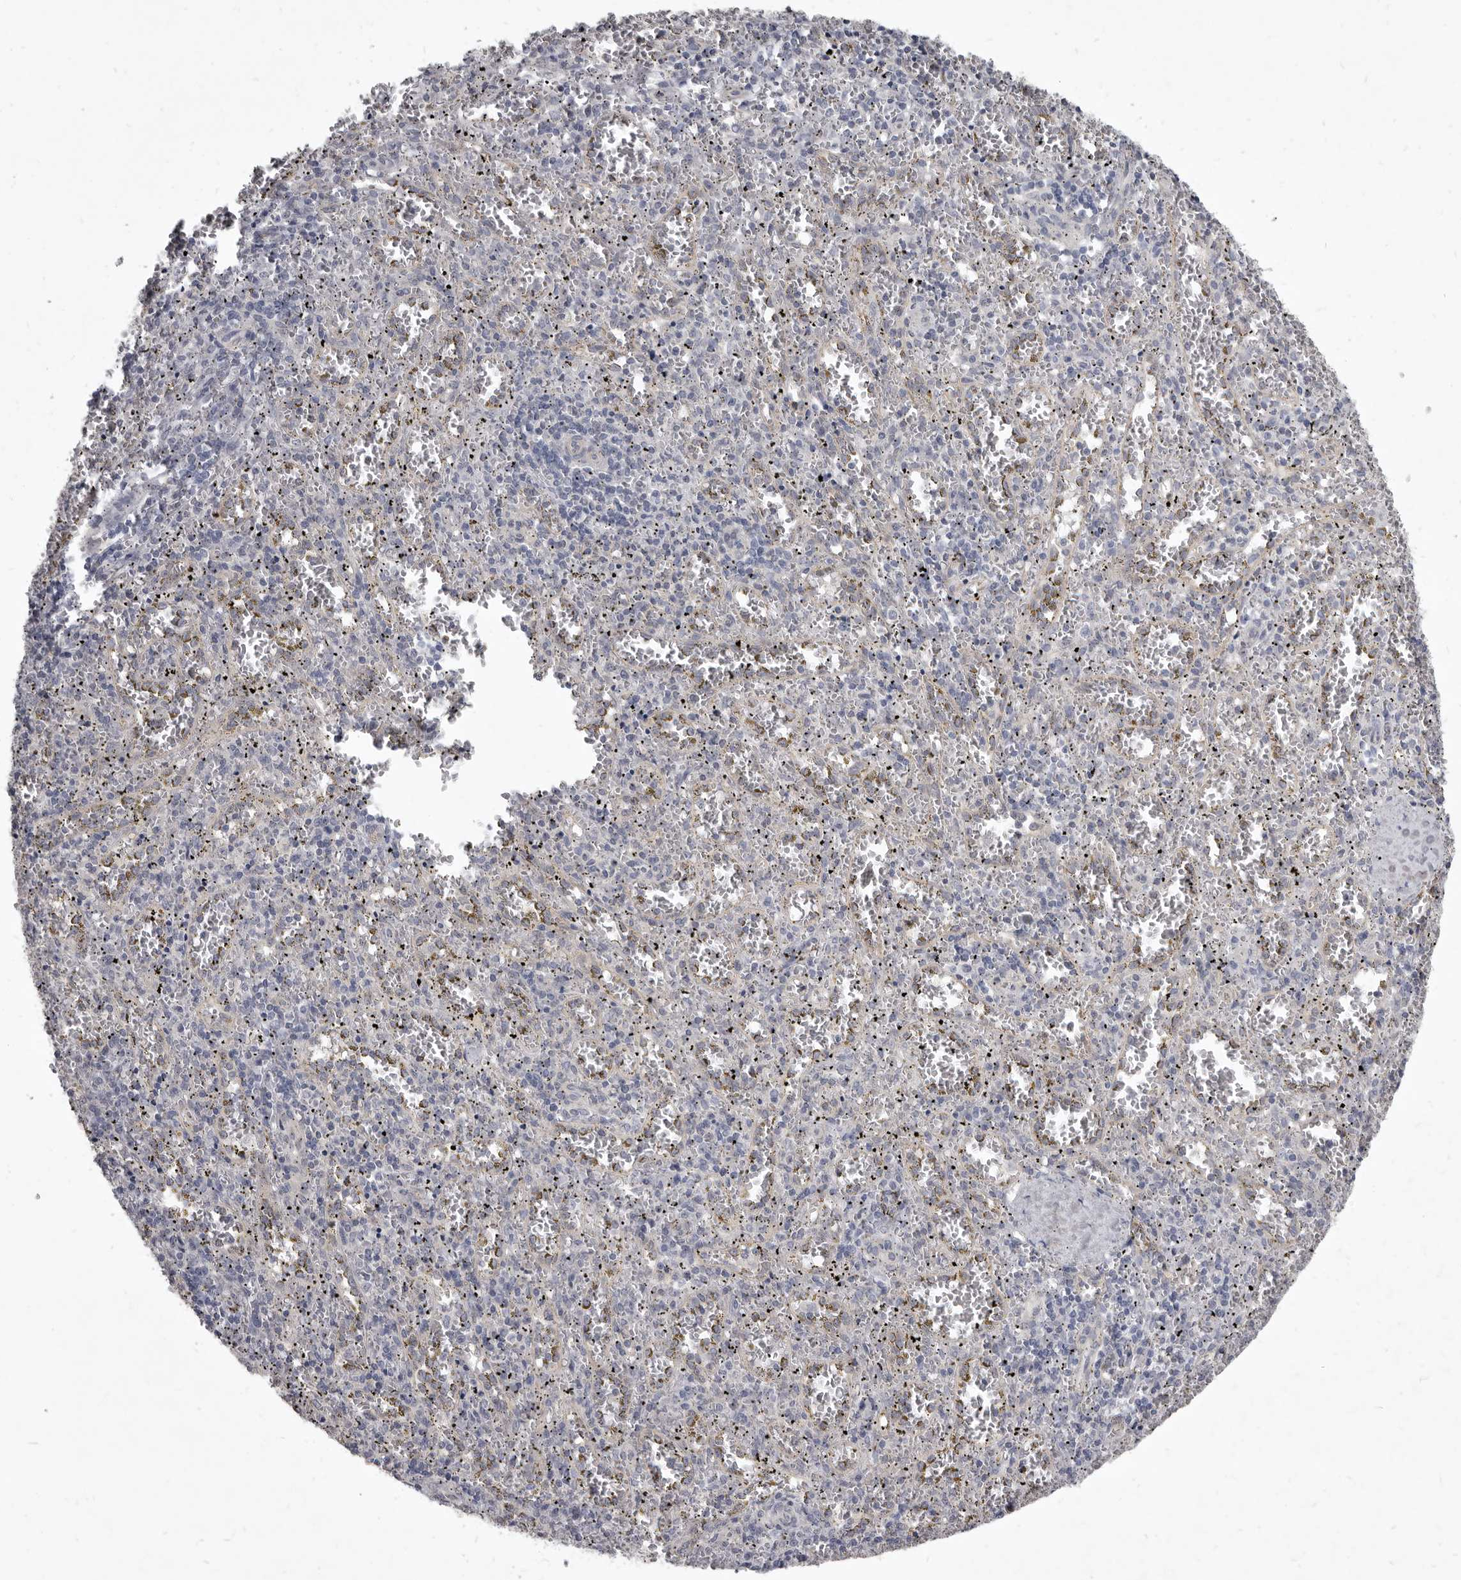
{"staining": {"intensity": "negative", "quantity": "none", "location": "none"}, "tissue": "spleen", "cell_type": "Cells in red pulp", "image_type": "normal", "snomed": [{"axis": "morphology", "description": "Normal tissue, NOS"}, {"axis": "topography", "description": "Spleen"}], "caption": "The histopathology image exhibits no significant expression in cells in red pulp of spleen. Brightfield microscopy of immunohistochemistry (IHC) stained with DAB (brown) and hematoxylin (blue), captured at high magnification.", "gene": "GSK3B", "patient": {"sex": "male", "age": 11}}